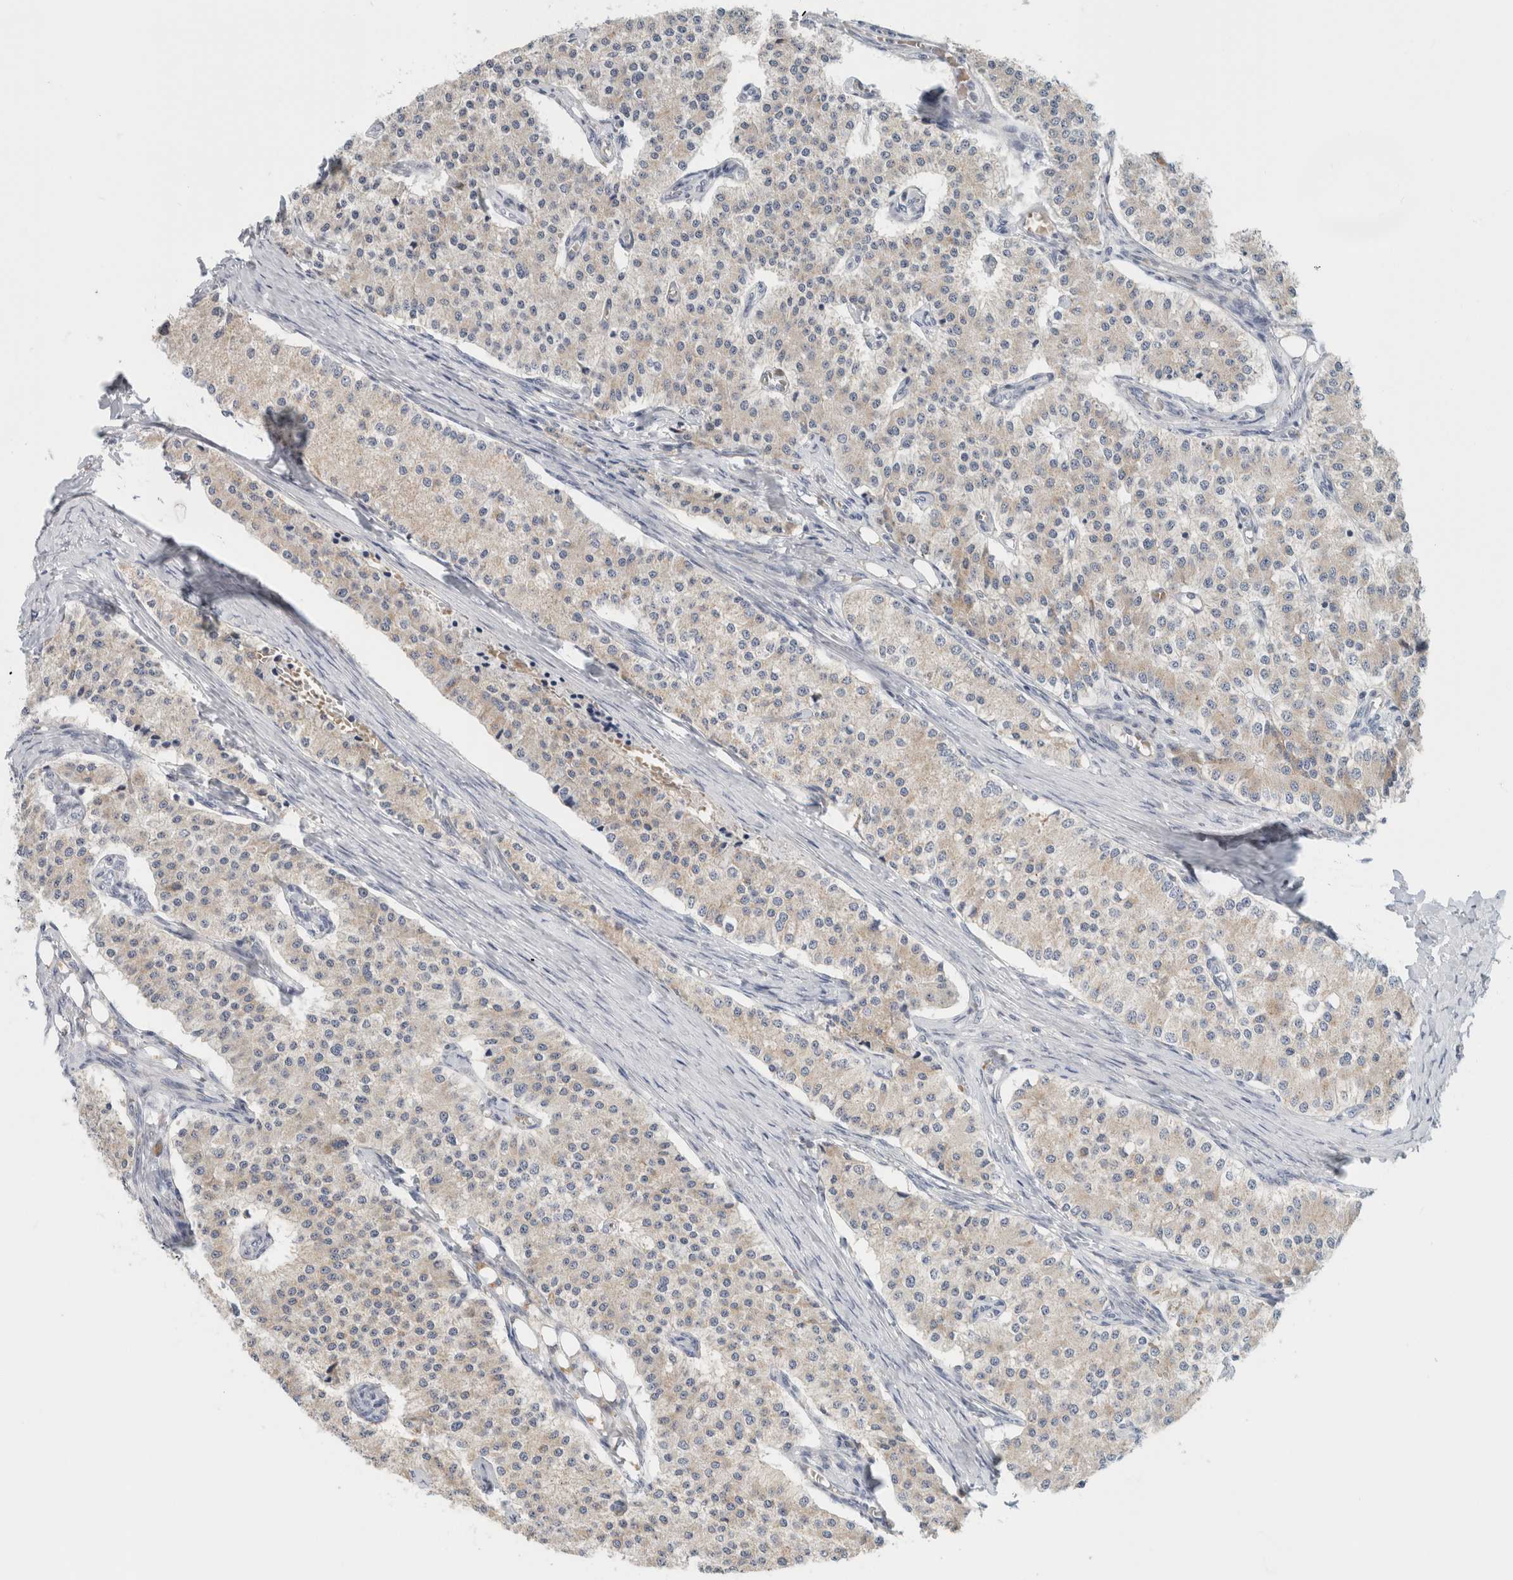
{"staining": {"intensity": "negative", "quantity": "none", "location": "none"}, "tissue": "carcinoid", "cell_type": "Tumor cells", "image_type": "cancer", "snomed": [{"axis": "morphology", "description": "Carcinoid, malignant, NOS"}, {"axis": "topography", "description": "Colon"}], "caption": "An immunohistochemistry histopathology image of carcinoid is shown. There is no staining in tumor cells of carcinoid.", "gene": "CRAT", "patient": {"sex": "female", "age": 52}}